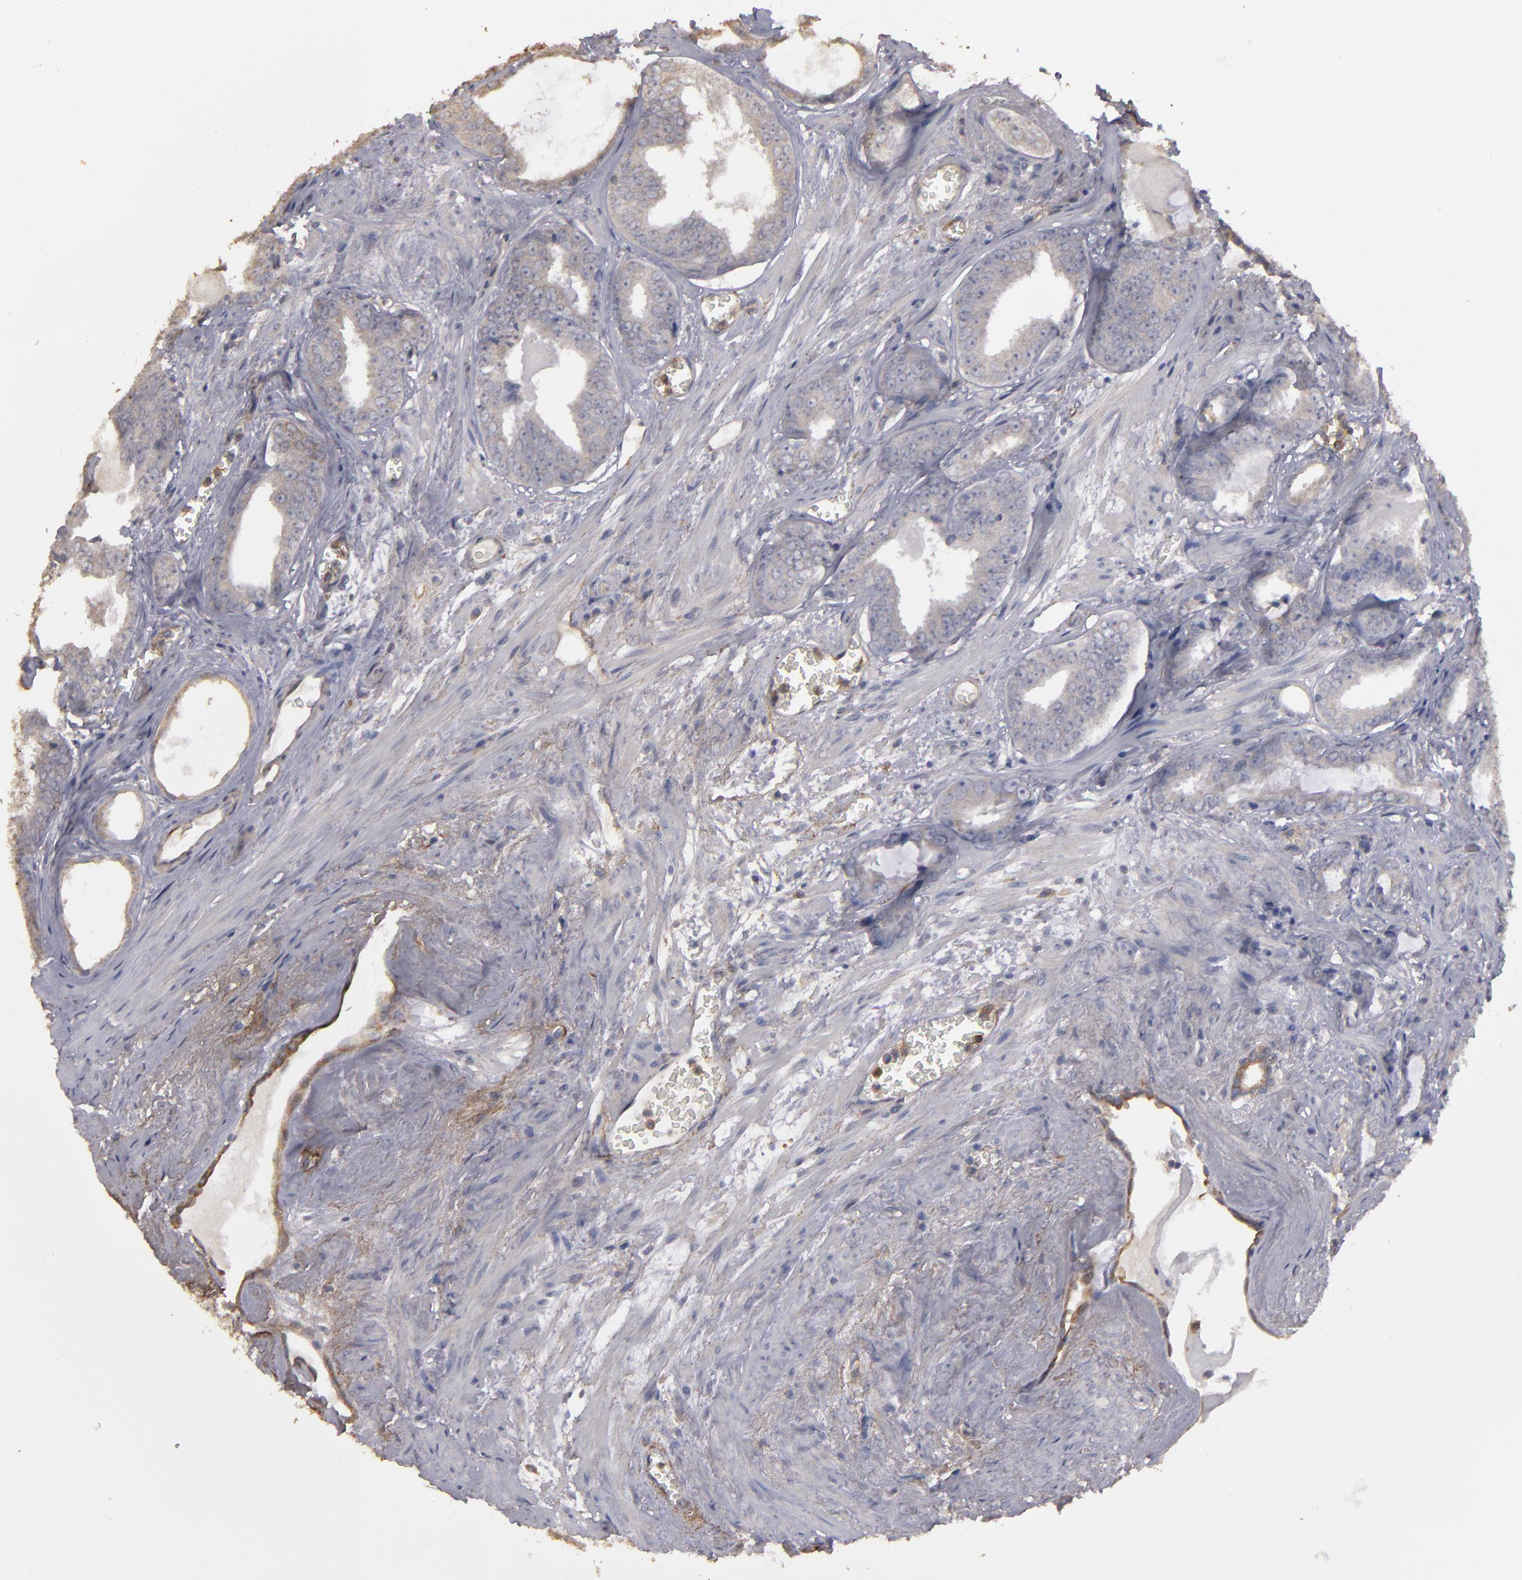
{"staining": {"intensity": "weak", "quantity": ">75%", "location": "cytoplasmic/membranous"}, "tissue": "prostate cancer", "cell_type": "Tumor cells", "image_type": "cancer", "snomed": [{"axis": "morphology", "description": "Adenocarcinoma, Medium grade"}, {"axis": "topography", "description": "Prostate"}], "caption": "Immunohistochemical staining of human prostate cancer (adenocarcinoma (medium-grade)) displays low levels of weak cytoplasmic/membranous protein staining in about >75% of tumor cells.", "gene": "CD55", "patient": {"sex": "male", "age": 79}}